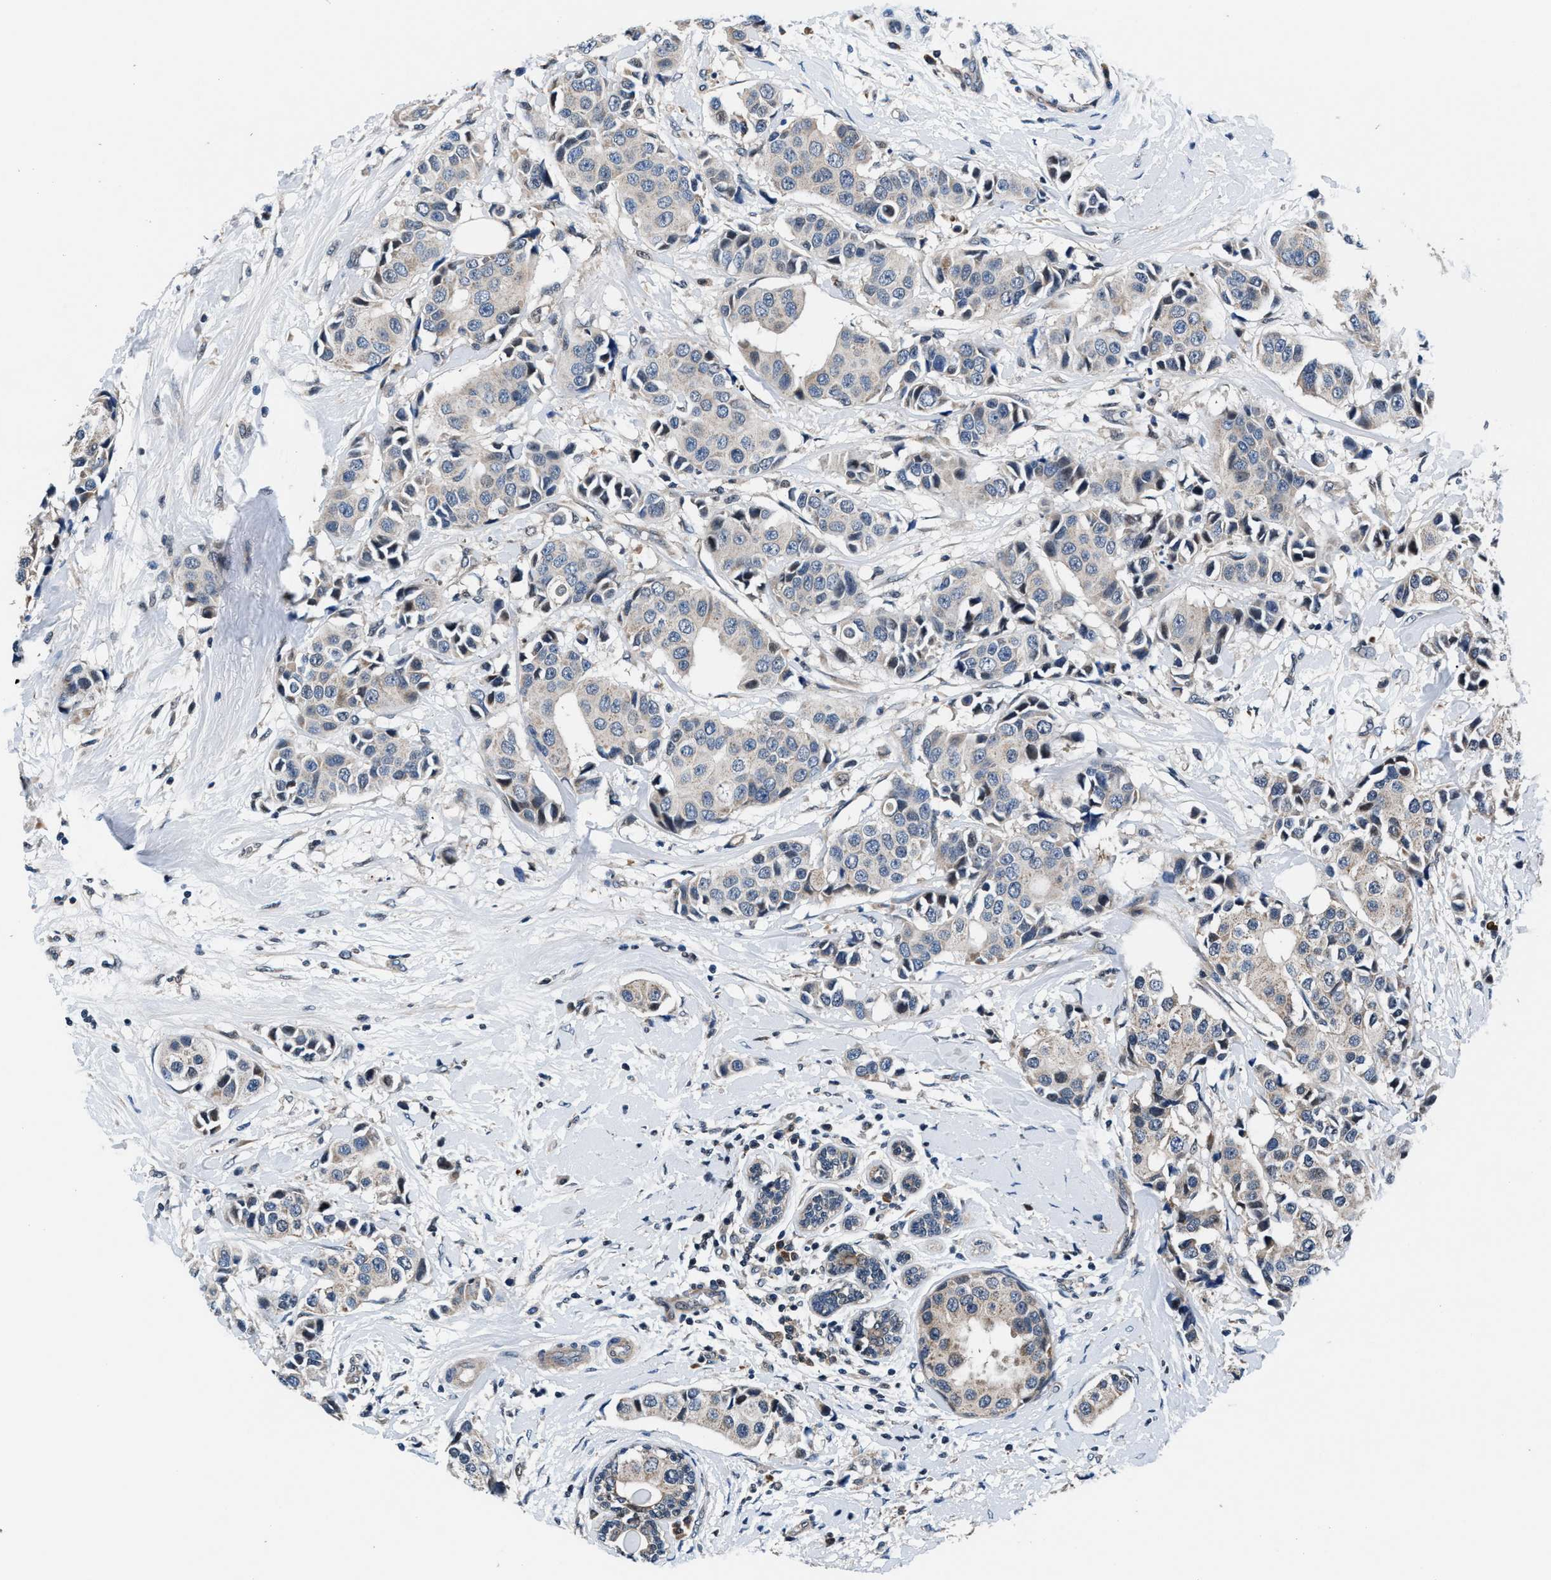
{"staining": {"intensity": "weak", "quantity": "<25%", "location": "cytoplasmic/membranous"}, "tissue": "breast cancer", "cell_type": "Tumor cells", "image_type": "cancer", "snomed": [{"axis": "morphology", "description": "Normal tissue, NOS"}, {"axis": "morphology", "description": "Duct carcinoma"}, {"axis": "topography", "description": "Breast"}], "caption": "Tumor cells are negative for protein expression in human breast cancer.", "gene": "PRPSAP2", "patient": {"sex": "female", "age": 39}}